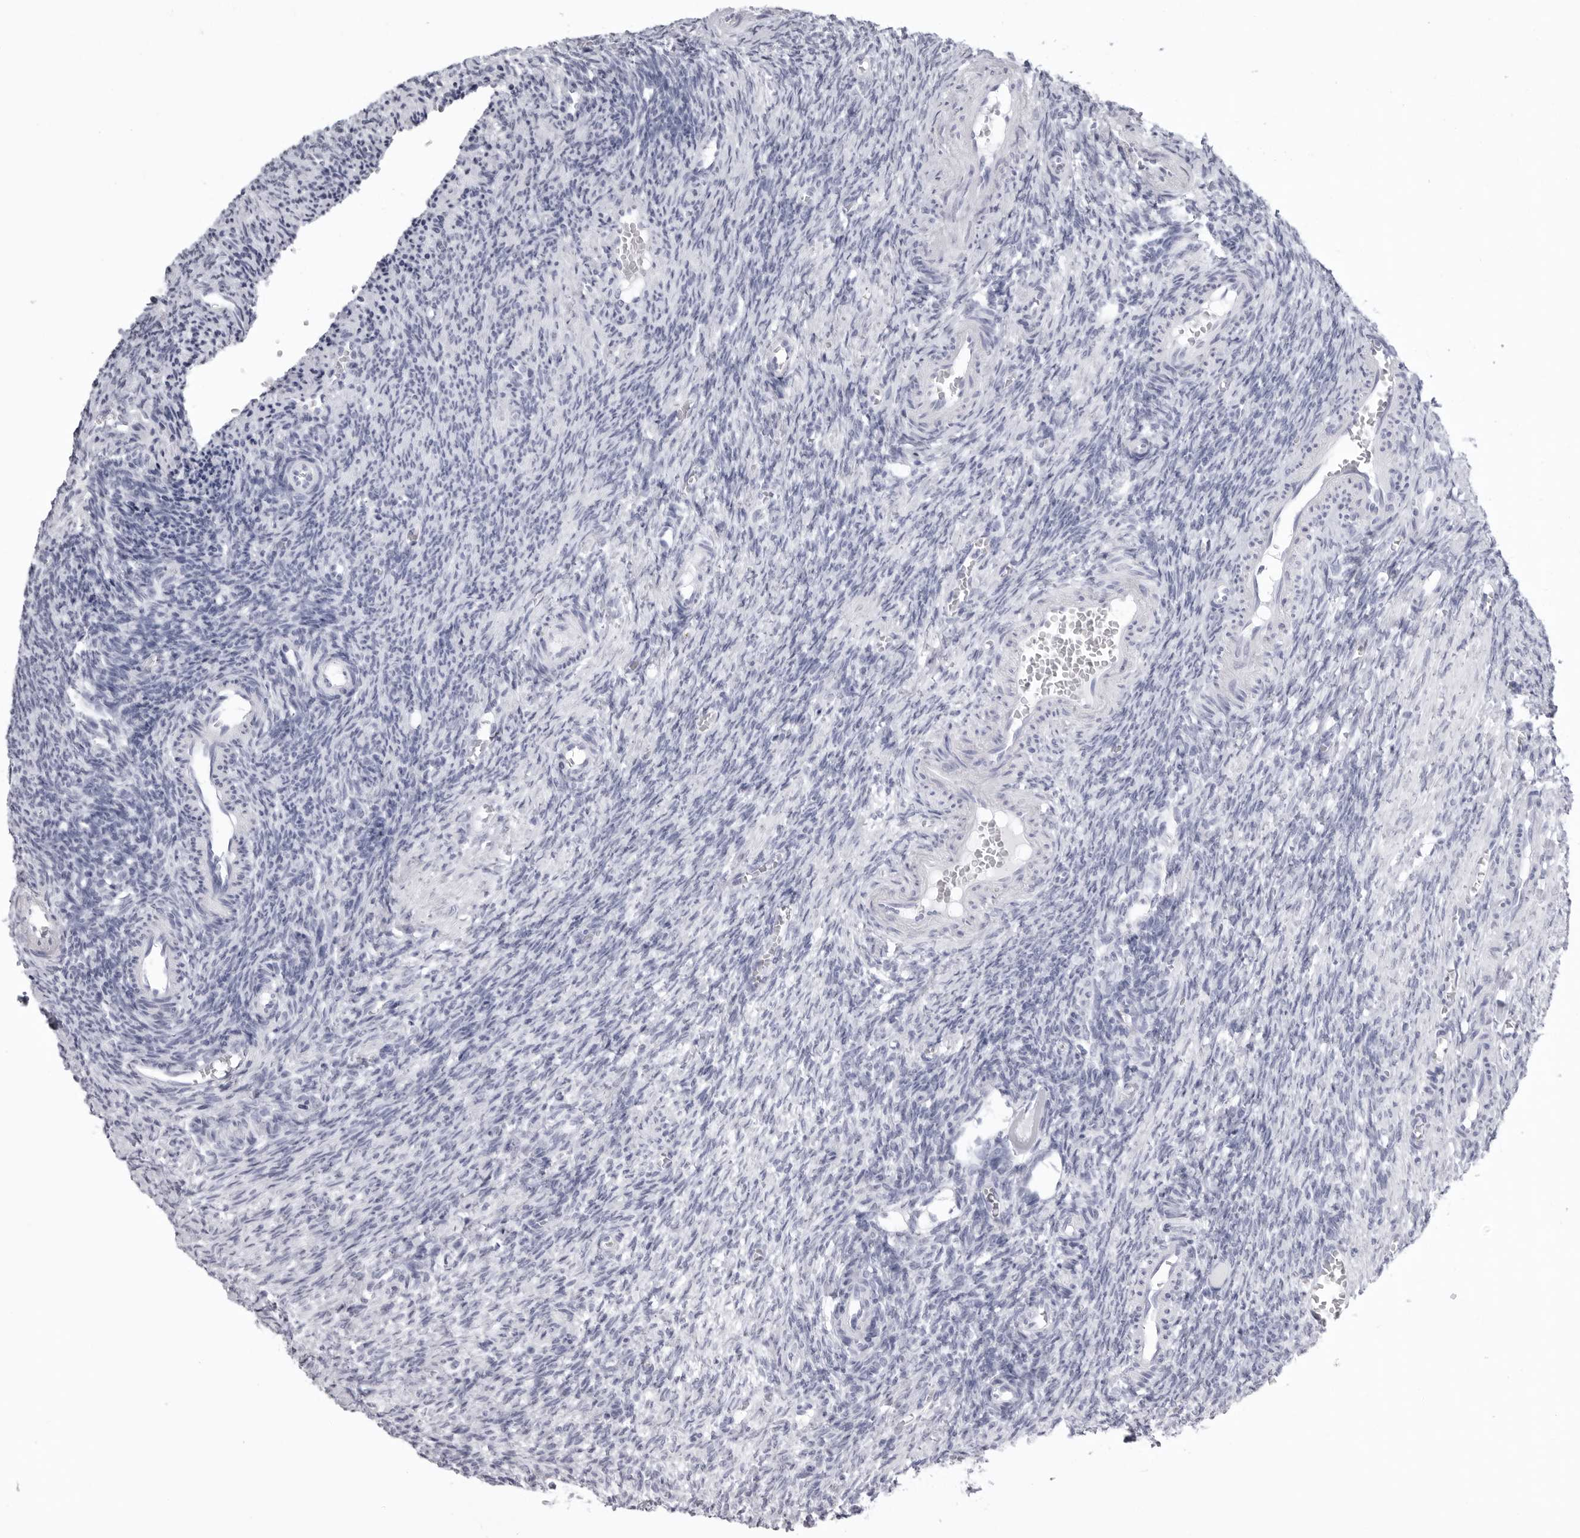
{"staining": {"intensity": "negative", "quantity": "none", "location": "none"}, "tissue": "ovary", "cell_type": "Ovarian stroma cells", "image_type": "normal", "snomed": [{"axis": "morphology", "description": "Normal tissue, NOS"}, {"axis": "topography", "description": "Ovary"}], "caption": "IHC histopathology image of unremarkable ovary: ovary stained with DAB (3,3'-diaminobenzidine) demonstrates no significant protein positivity in ovarian stroma cells.", "gene": "KLK9", "patient": {"sex": "female", "age": 27}}